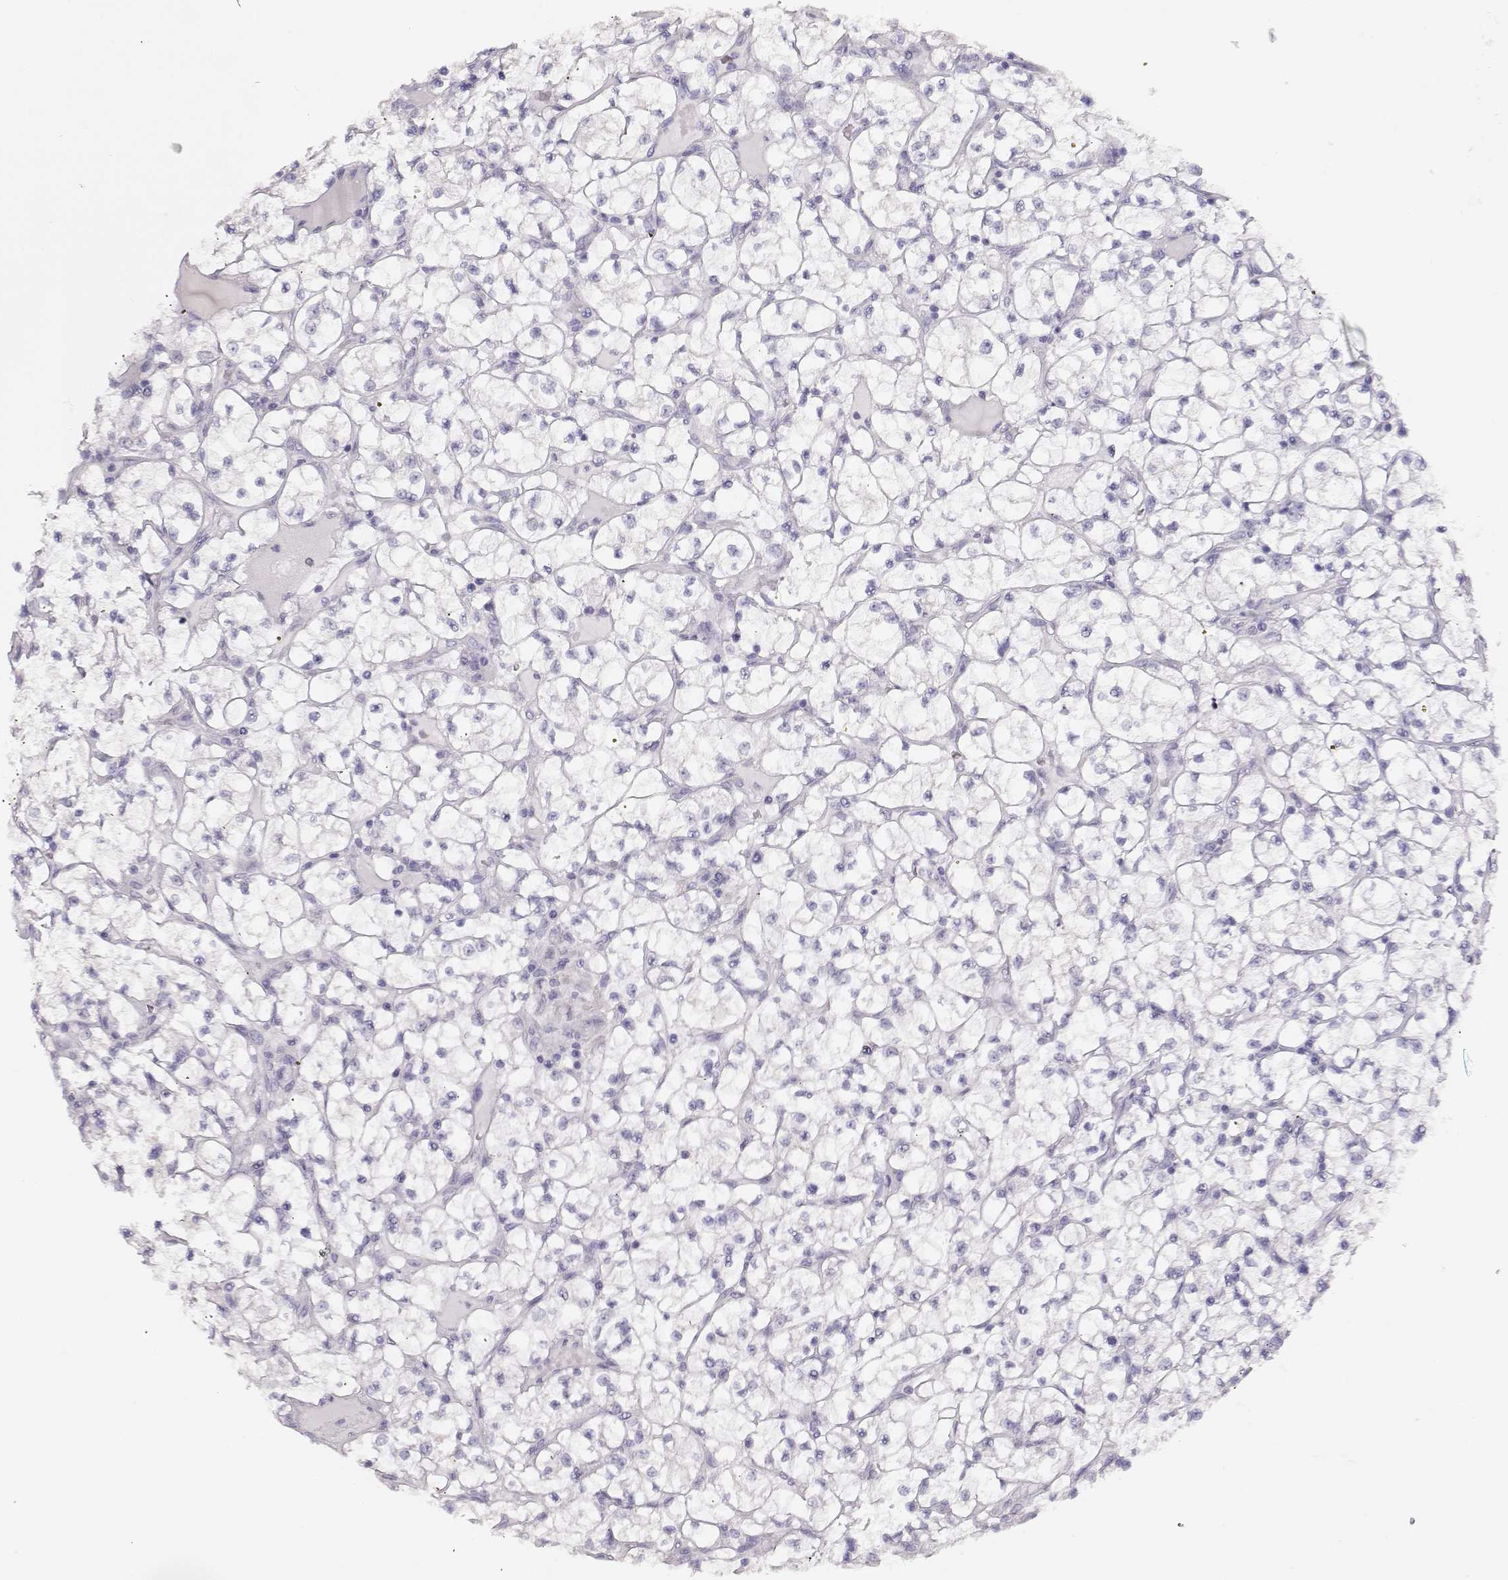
{"staining": {"intensity": "negative", "quantity": "none", "location": "none"}, "tissue": "renal cancer", "cell_type": "Tumor cells", "image_type": "cancer", "snomed": [{"axis": "morphology", "description": "Adenocarcinoma, NOS"}, {"axis": "topography", "description": "Kidney"}], "caption": "There is no significant positivity in tumor cells of renal cancer (adenocarcinoma).", "gene": "GLIPR1L2", "patient": {"sex": "female", "age": 64}}